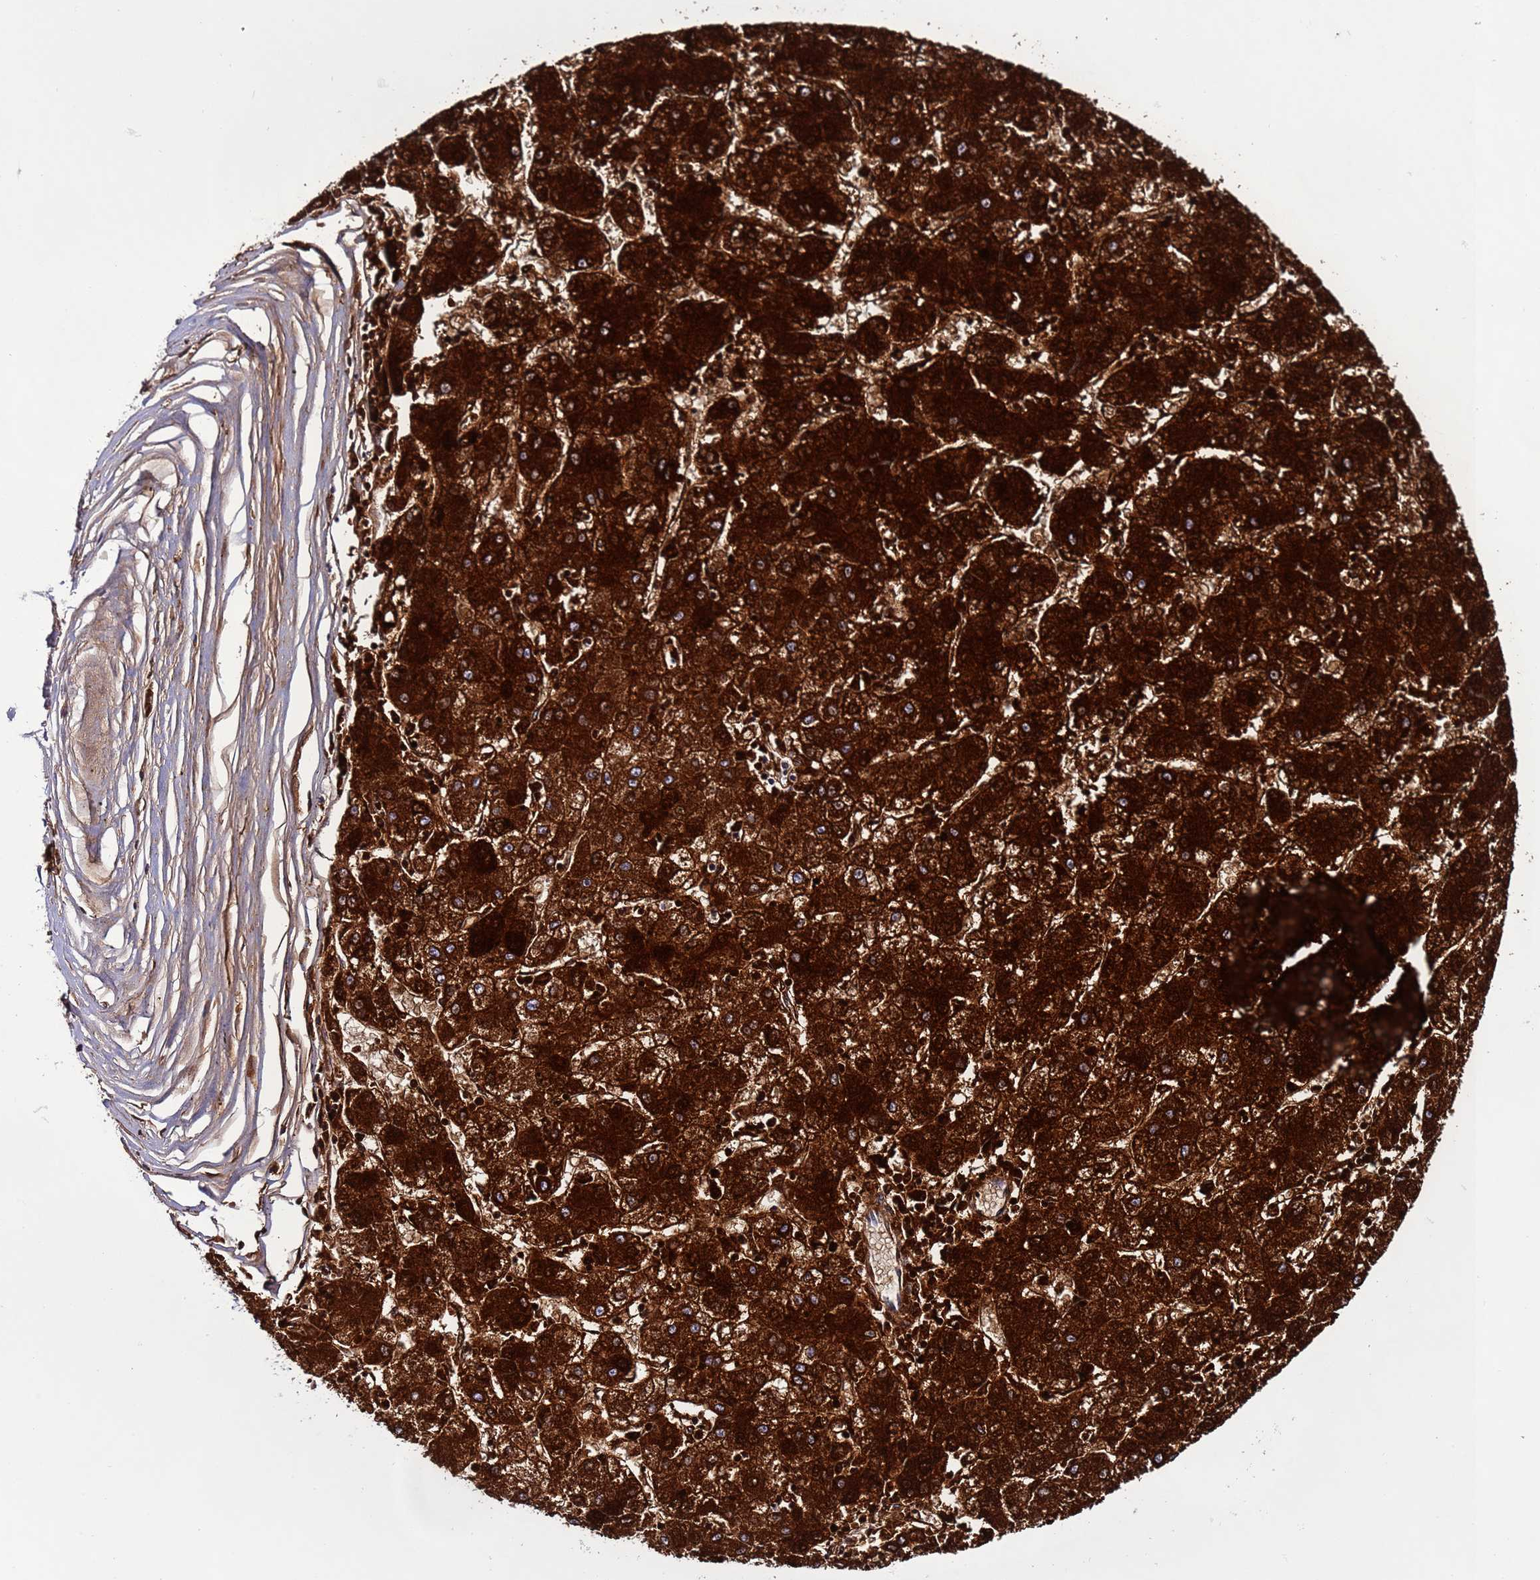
{"staining": {"intensity": "strong", "quantity": ">75%", "location": "cytoplasmic/membranous"}, "tissue": "liver cancer", "cell_type": "Tumor cells", "image_type": "cancer", "snomed": [{"axis": "morphology", "description": "Carcinoma, Hepatocellular, NOS"}, {"axis": "topography", "description": "Liver"}], "caption": "Protein staining exhibits strong cytoplasmic/membranous expression in about >75% of tumor cells in liver cancer (hepatocellular carcinoma).", "gene": "SPCS1", "patient": {"sex": "male", "age": 72}}